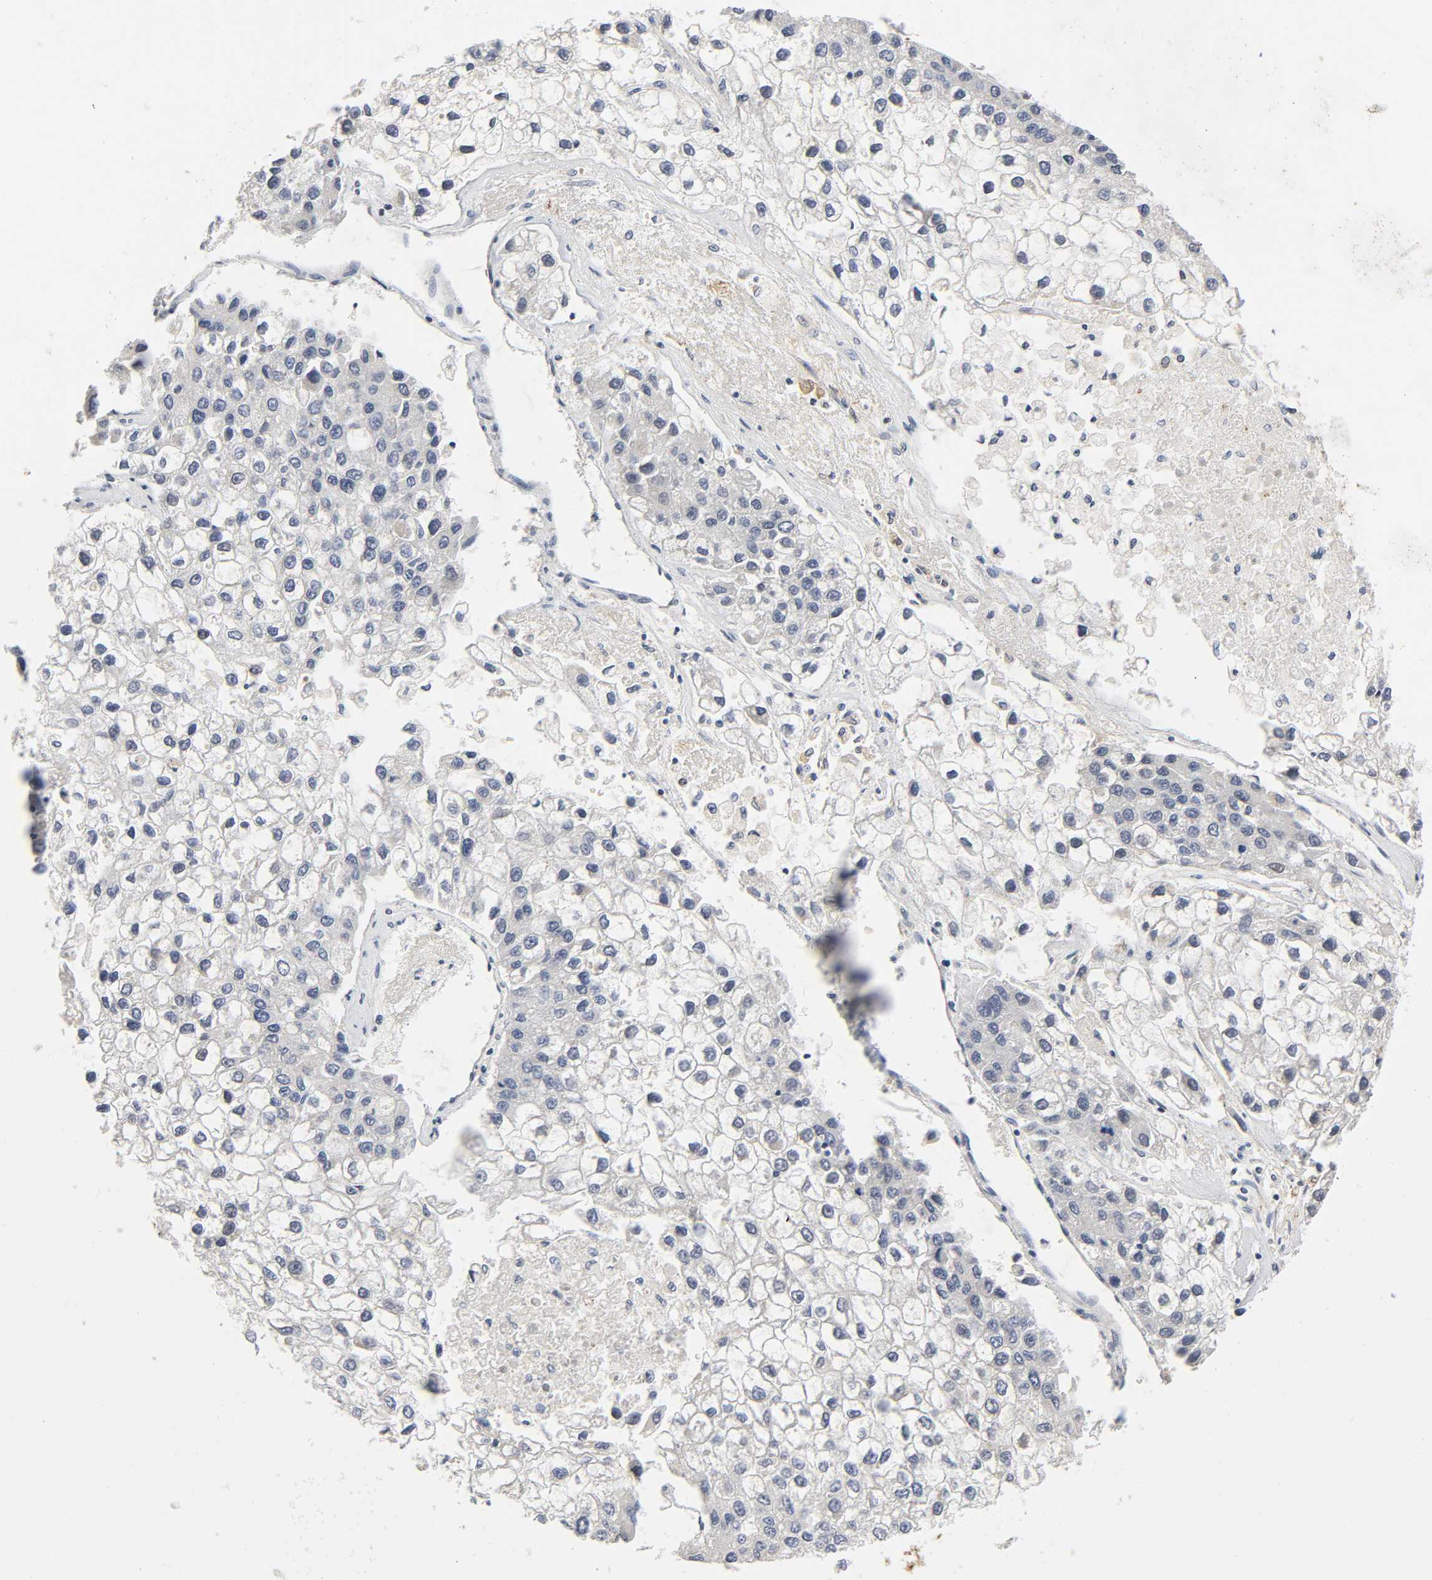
{"staining": {"intensity": "negative", "quantity": "none", "location": "none"}, "tissue": "liver cancer", "cell_type": "Tumor cells", "image_type": "cancer", "snomed": [{"axis": "morphology", "description": "Carcinoma, Hepatocellular, NOS"}, {"axis": "topography", "description": "Liver"}], "caption": "Histopathology image shows no protein expression in tumor cells of hepatocellular carcinoma (liver) tissue. The staining was performed using DAB (3,3'-diaminobenzidine) to visualize the protein expression in brown, while the nuclei were stained in blue with hematoxylin (Magnification: 20x).", "gene": "KAT2B", "patient": {"sex": "female", "age": 66}}